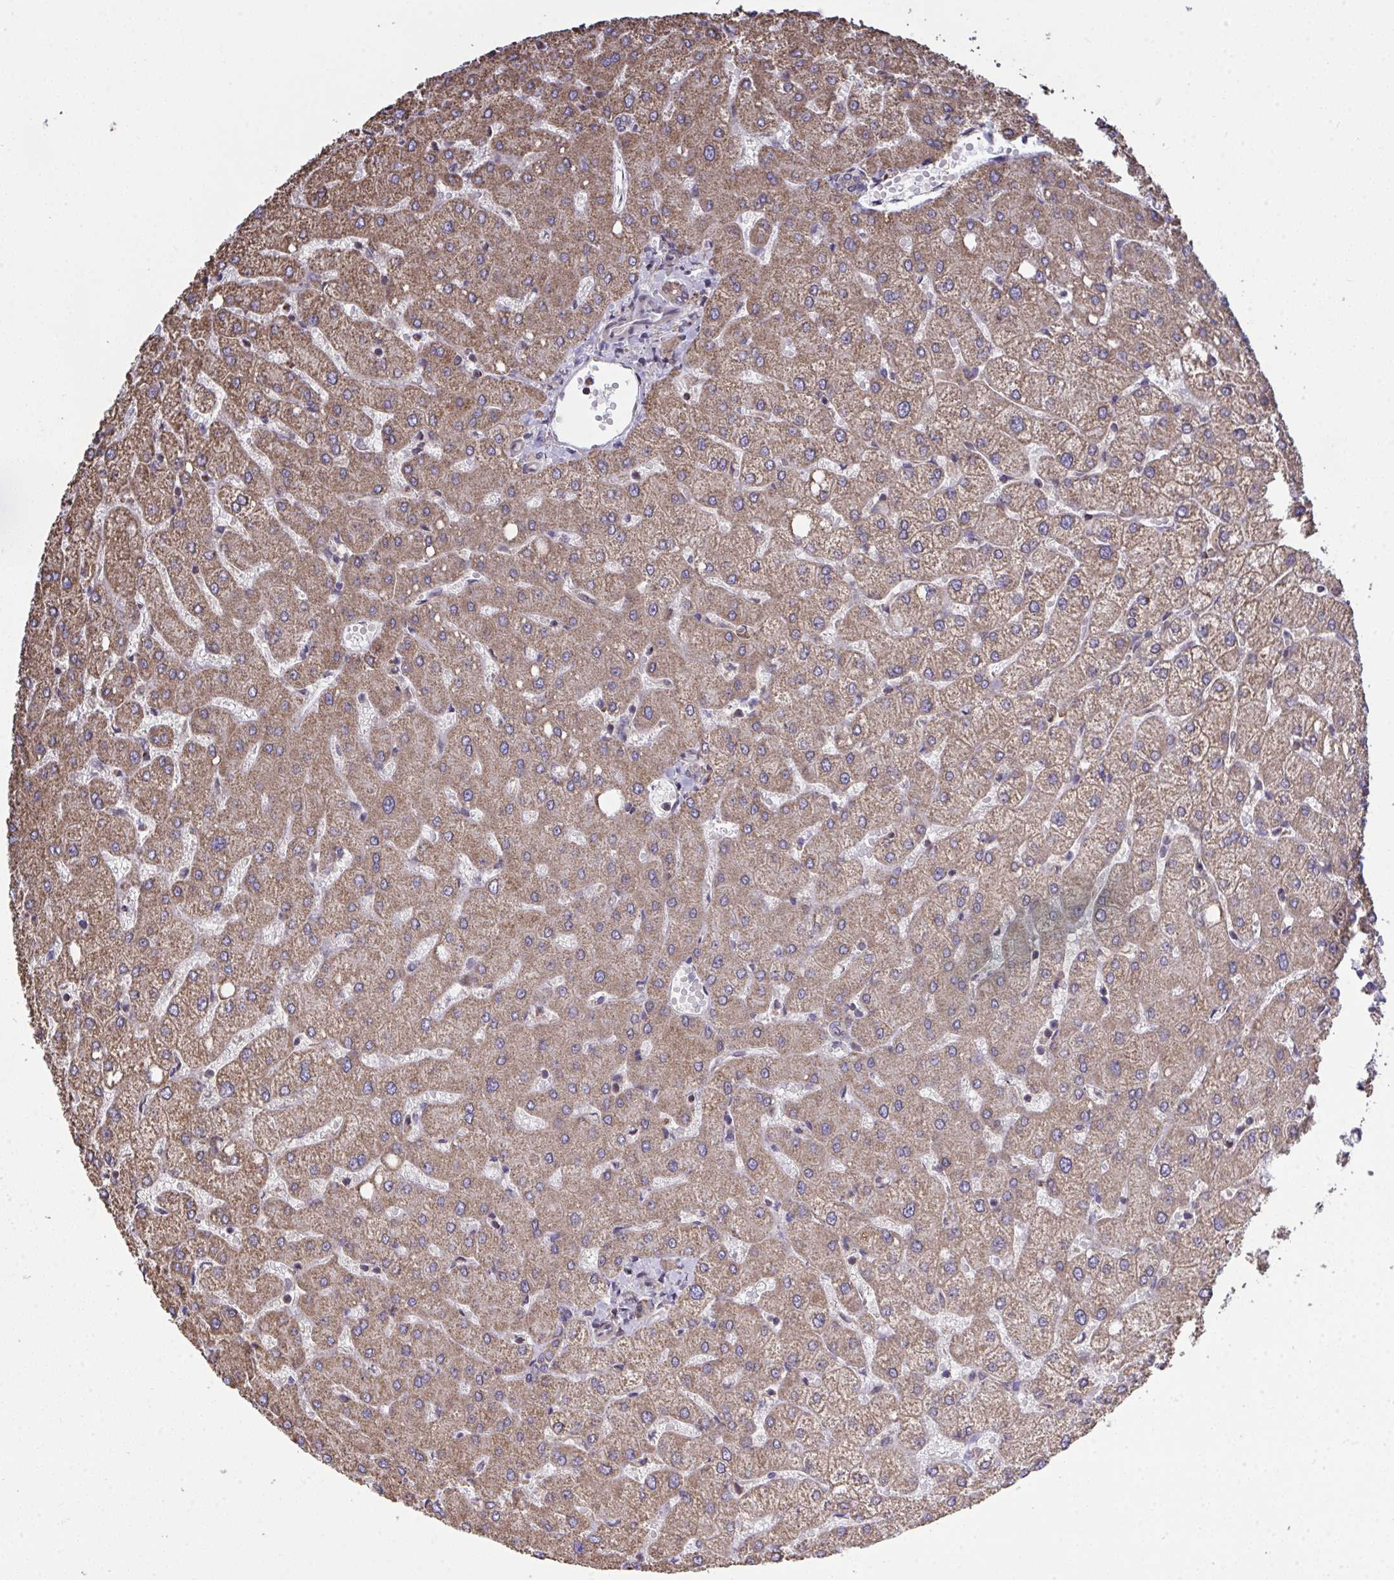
{"staining": {"intensity": "weak", "quantity": "25%-75%", "location": "cytoplasmic/membranous"}, "tissue": "liver", "cell_type": "Cholangiocytes", "image_type": "normal", "snomed": [{"axis": "morphology", "description": "Normal tissue, NOS"}, {"axis": "topography", "description": "Liver"}], "caption": "Liver stained with IHC displays weak cytoplasmic/membranous positivity in about 25%-75% of cholangiocytes.", "gene": "PPM1H", "patient": {"sex": "female", "age": 54}}